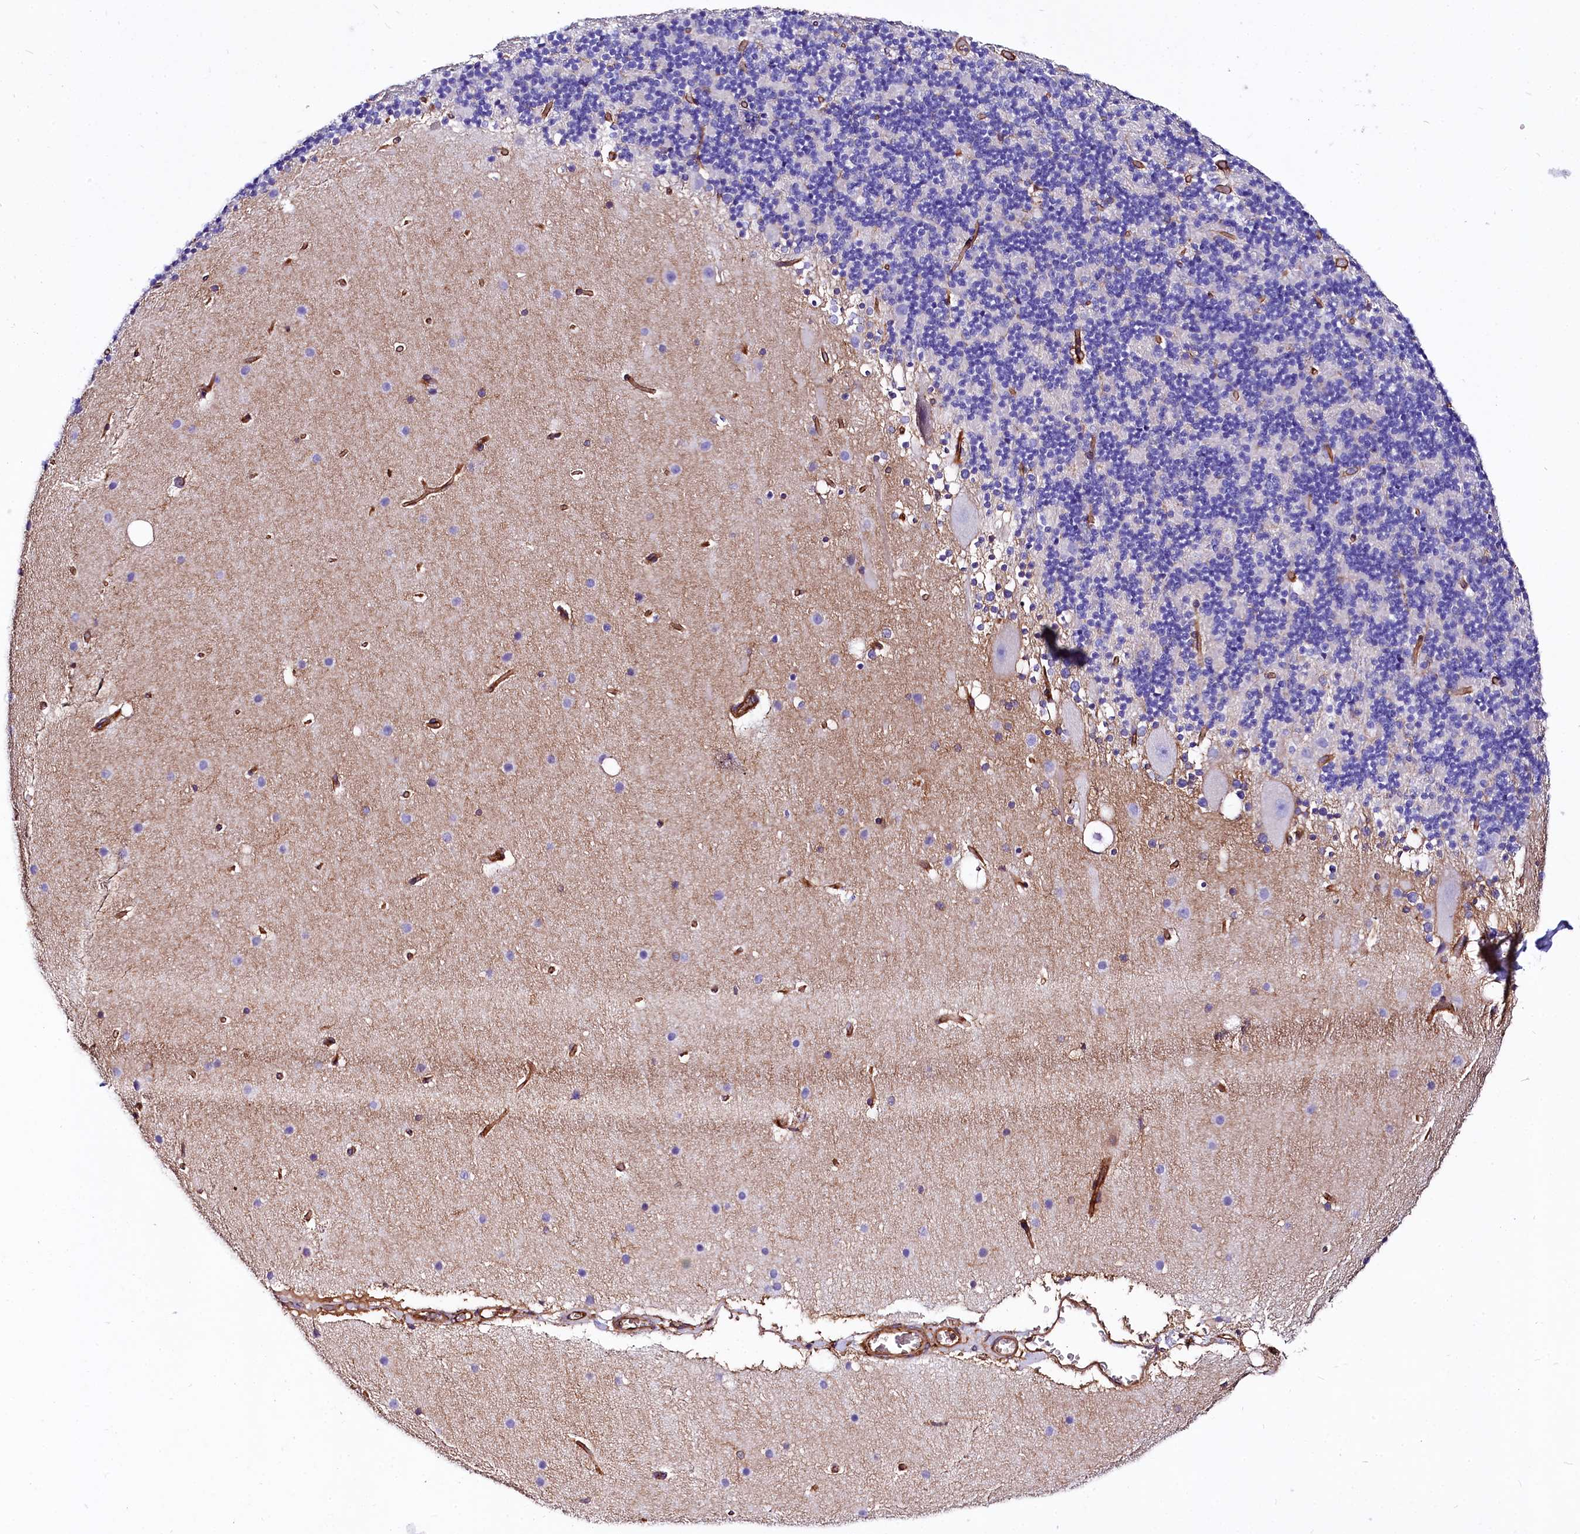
{"staining": {"intensity": "negative", "quantity": "none", "location": "none"}, "tissue": "cerebellum", "cell_type": "Cells in granular layer", "image_type": "normal", "snomed": [{"axis": "morphology", "description": "Normal tissue, NOS"}, {"axis": "topography", "description": "Cerebellum"}], "caption": "Normal cerebellum was stained to show a protein in brown. There is no significant positivity in cells in granular layer. Nuclei are stained in blue.", "gene": "ANO6", "patient": {"sex": "male", "age": 57}}